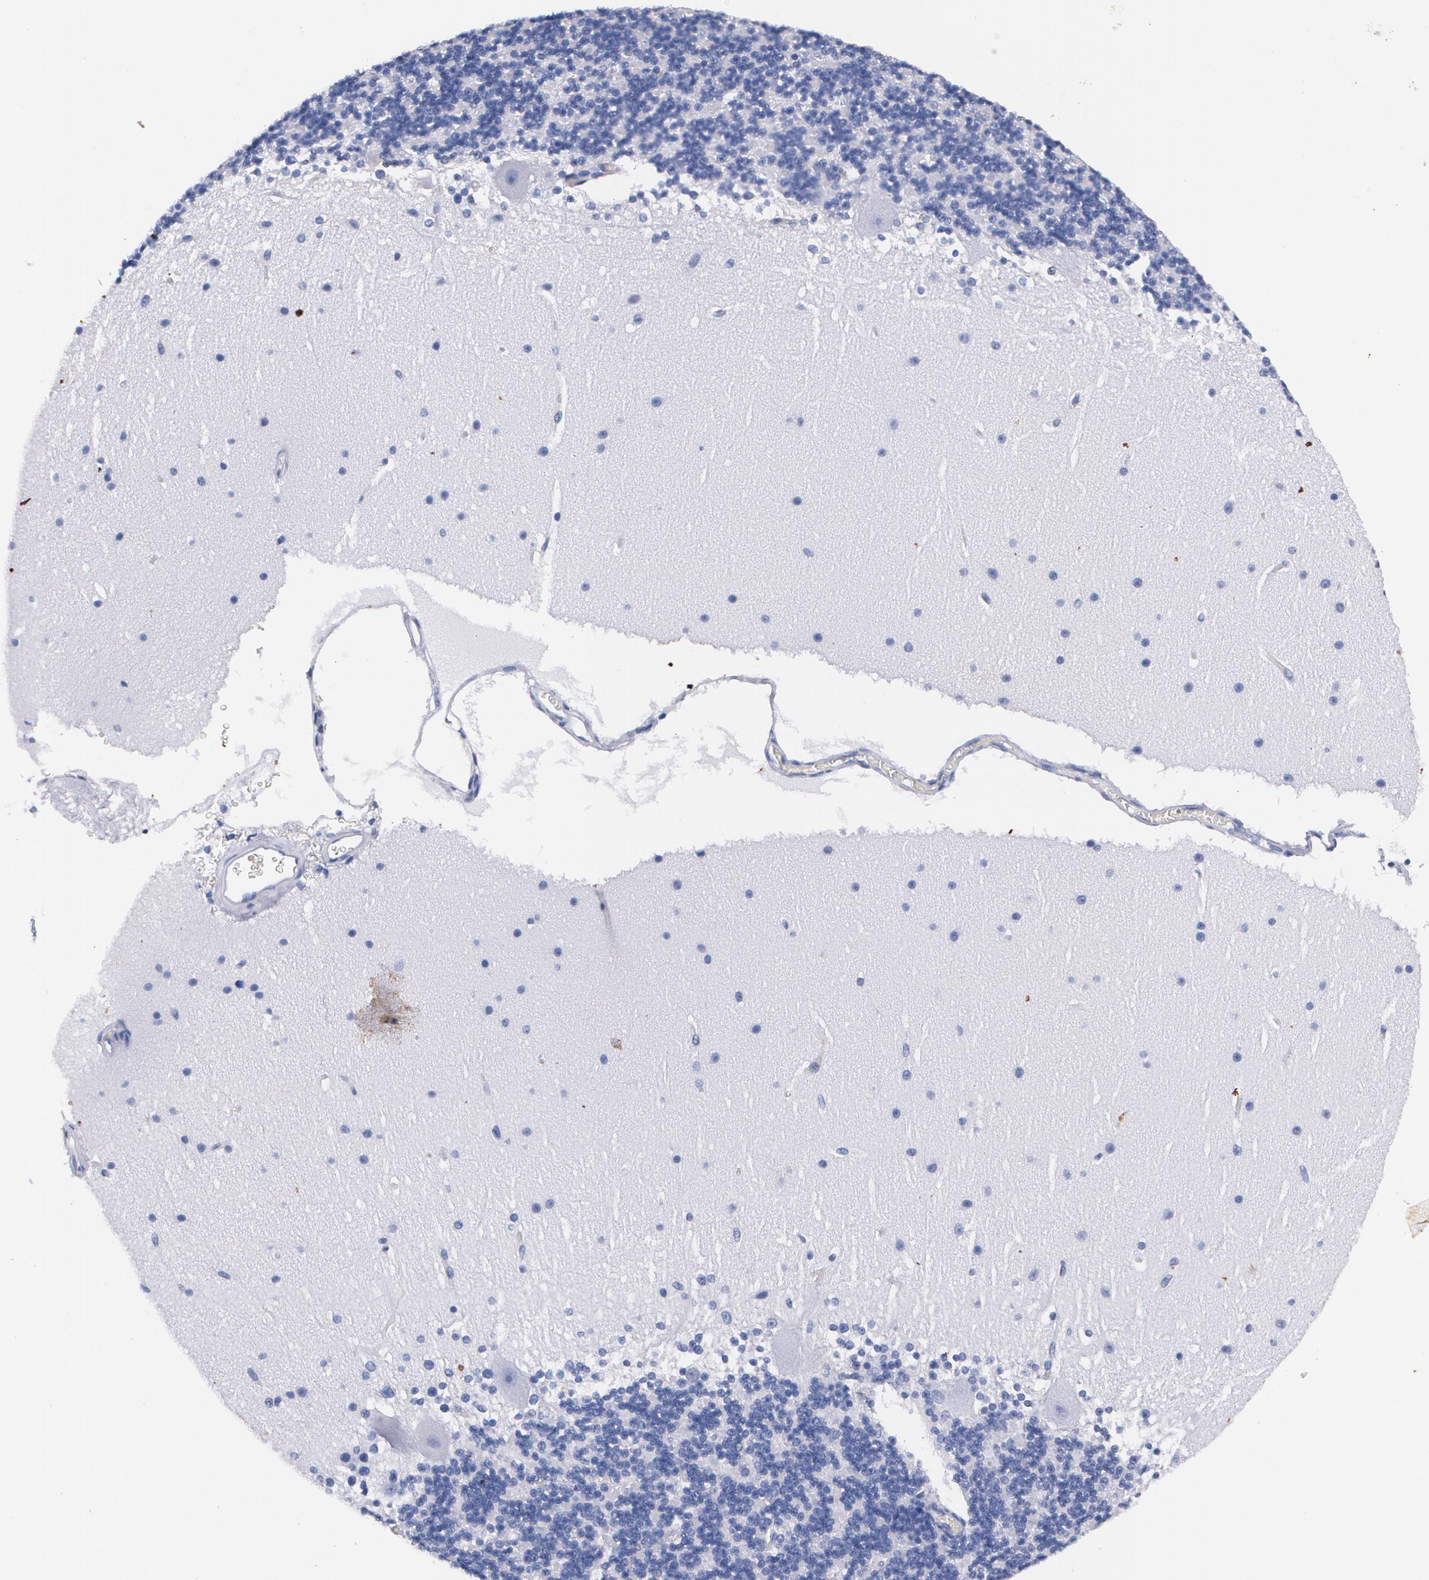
{"staining": {"intensity": "negative", "quantity": "none", "location": "none"}, "tissue": "cerebellum", "cell_type": "Cells in granular layer", "image_type": "normal", "snomed": [{"axis": "morphology", "description": "Normal tissue, NOS"}, {"axis": "topography", "description": "Cerebellum"}], "caption": "IHC histopathology image of benign cerebellum: cerebellum stained with DAB demonstrates no significant protein staining in cells in granular layer.", "gene": "S100A8", "patient": {"sex": "female", "age": 19}}